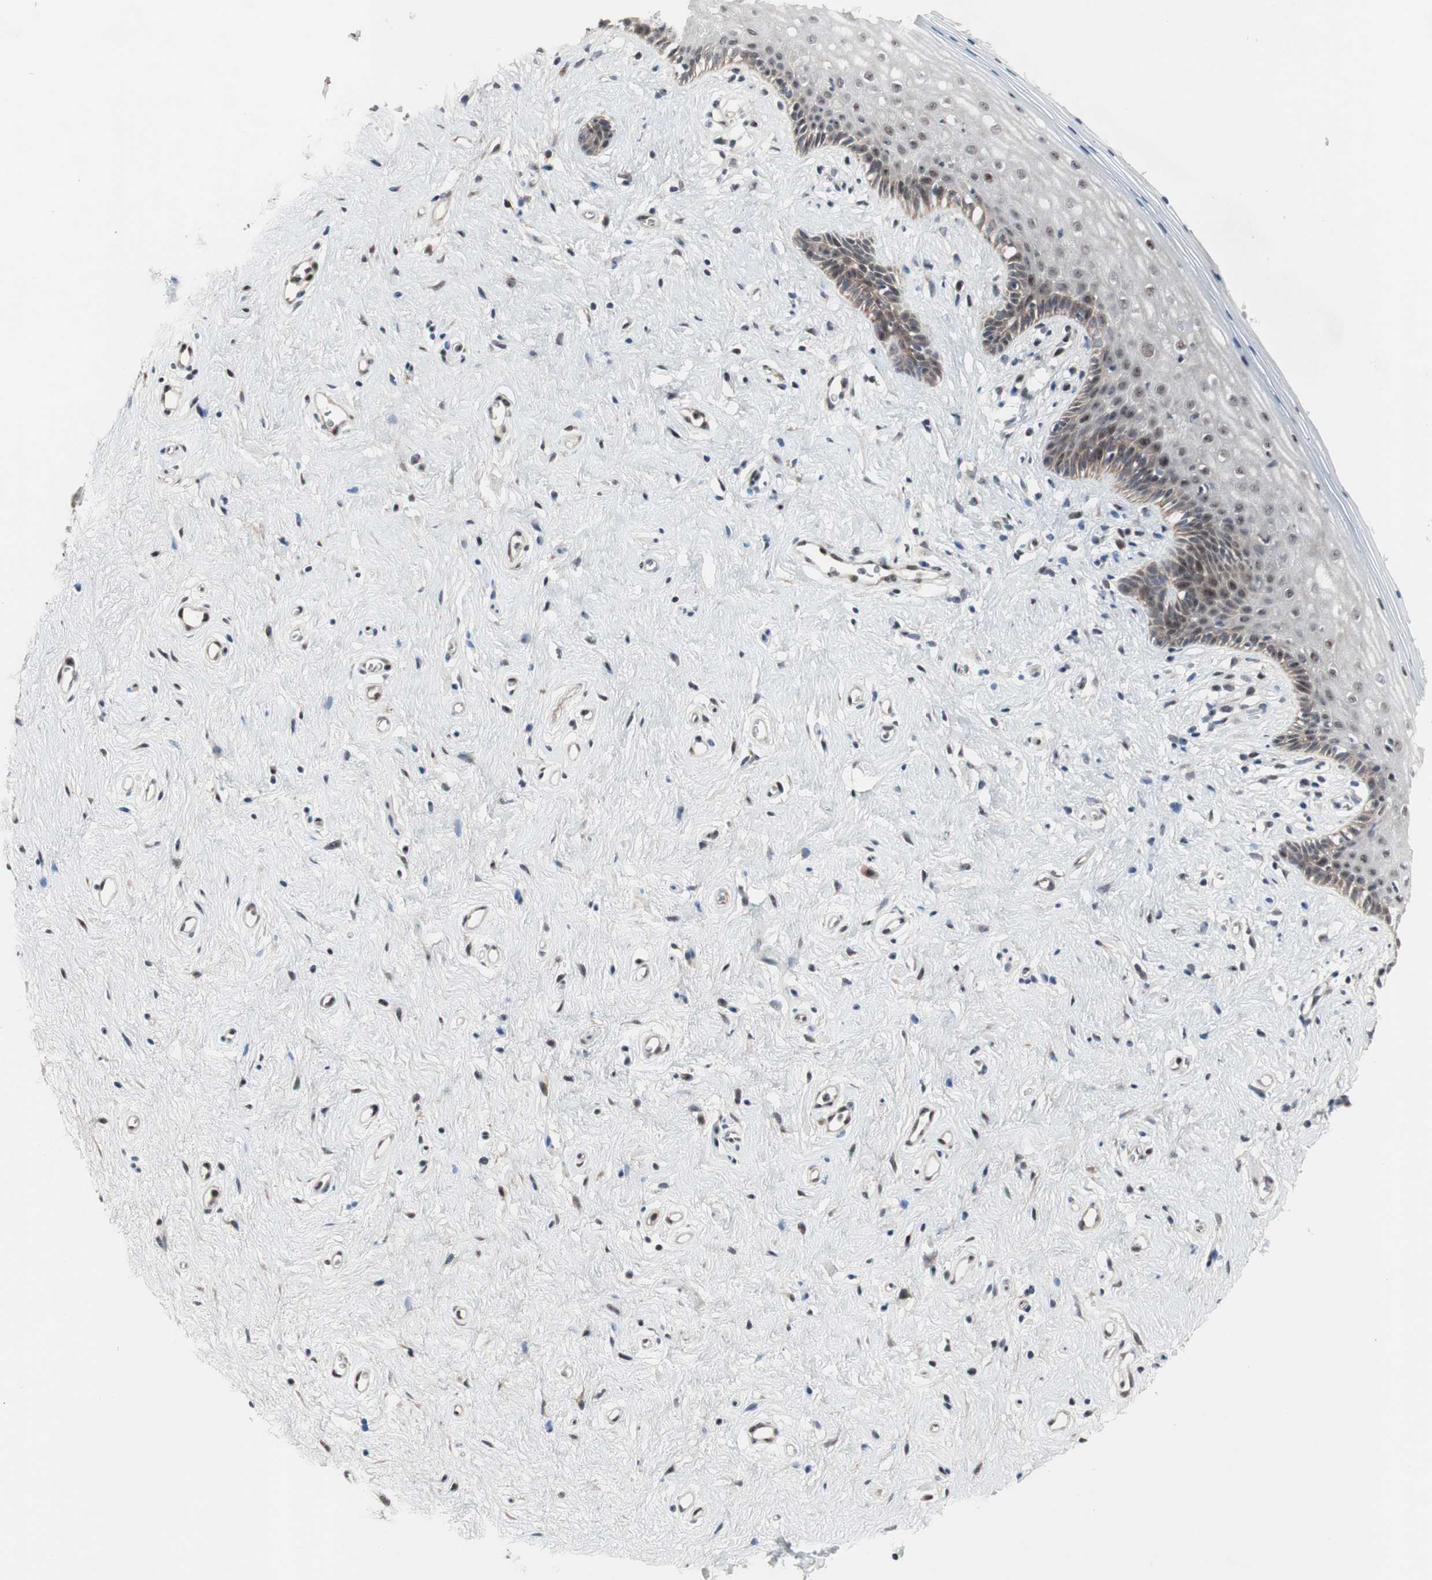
{"staining": {"intensity": "moderate", "quantity": "25%-75%", "location": "cytoplasmic/membranous,nuclear"}, "tissue": "vagina", "cell_type": "Squamous epithelial cells", "image_type": "normal", "snomed": [{"axis": "morphology", "description": "Normal tissue, NOS"}, {"axis": "topography", "description": "Vagina"}], "caption": "Brown immunohistochemical staining in benign human vagina displays moderate cytoplasmic/membranous,nuclear positivity in about 25%-75% of squamous epithelial cells.", "gene": "PINX1", "patient": {"sex": "female", "age": 44}}